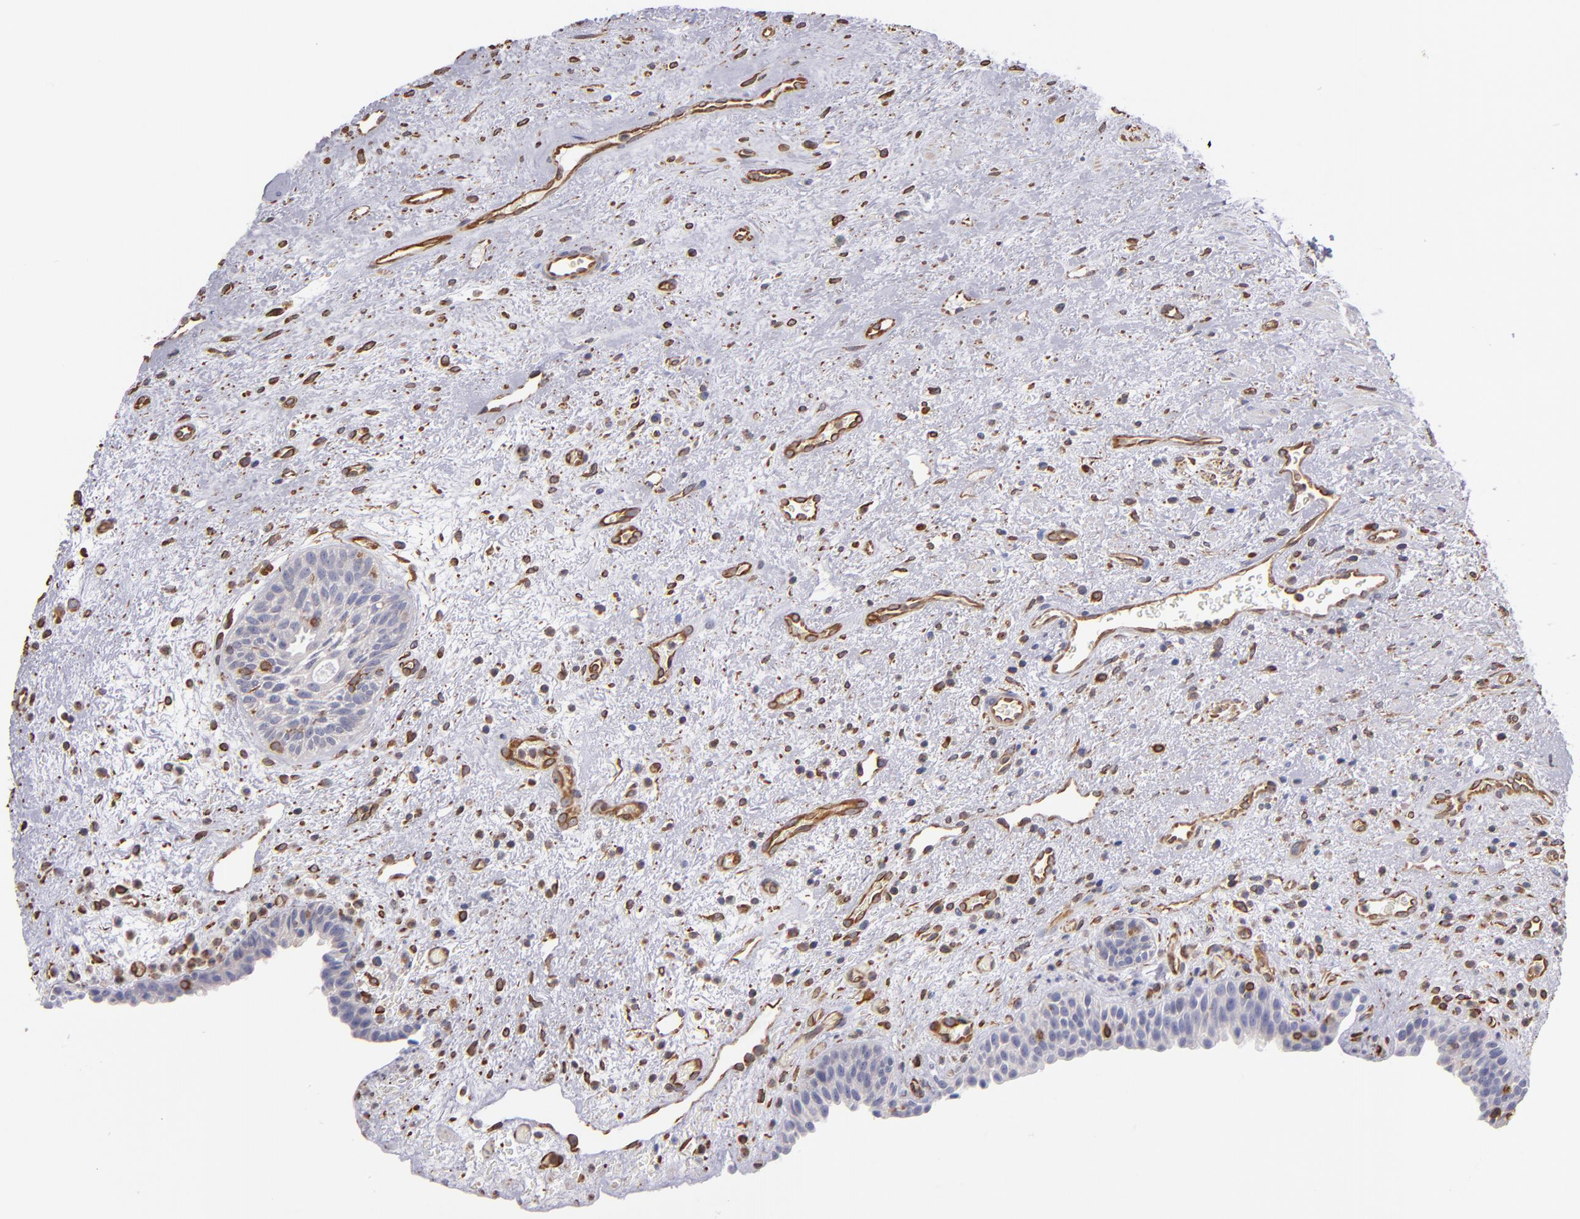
{"staining": {"intensity": "negative", "quantity": "none", "location": "none"}, "tissue": "urinary bladder", "cell_type": "Urothelial cells", "image_type": "normal", "snomed": [{"axis": "morphology", "description": "Normal tissue, NOS"}, {"axis": "topography", "description": "Urinary bladder"}], "caption": "A micrograph of human urinary bladder is negative for staining in urothelial cells. (Brightfield microscopy of DAB IHC at high magnification).", "gene": "ABCC1", "patient": {"sex": "male", "age": 48}}